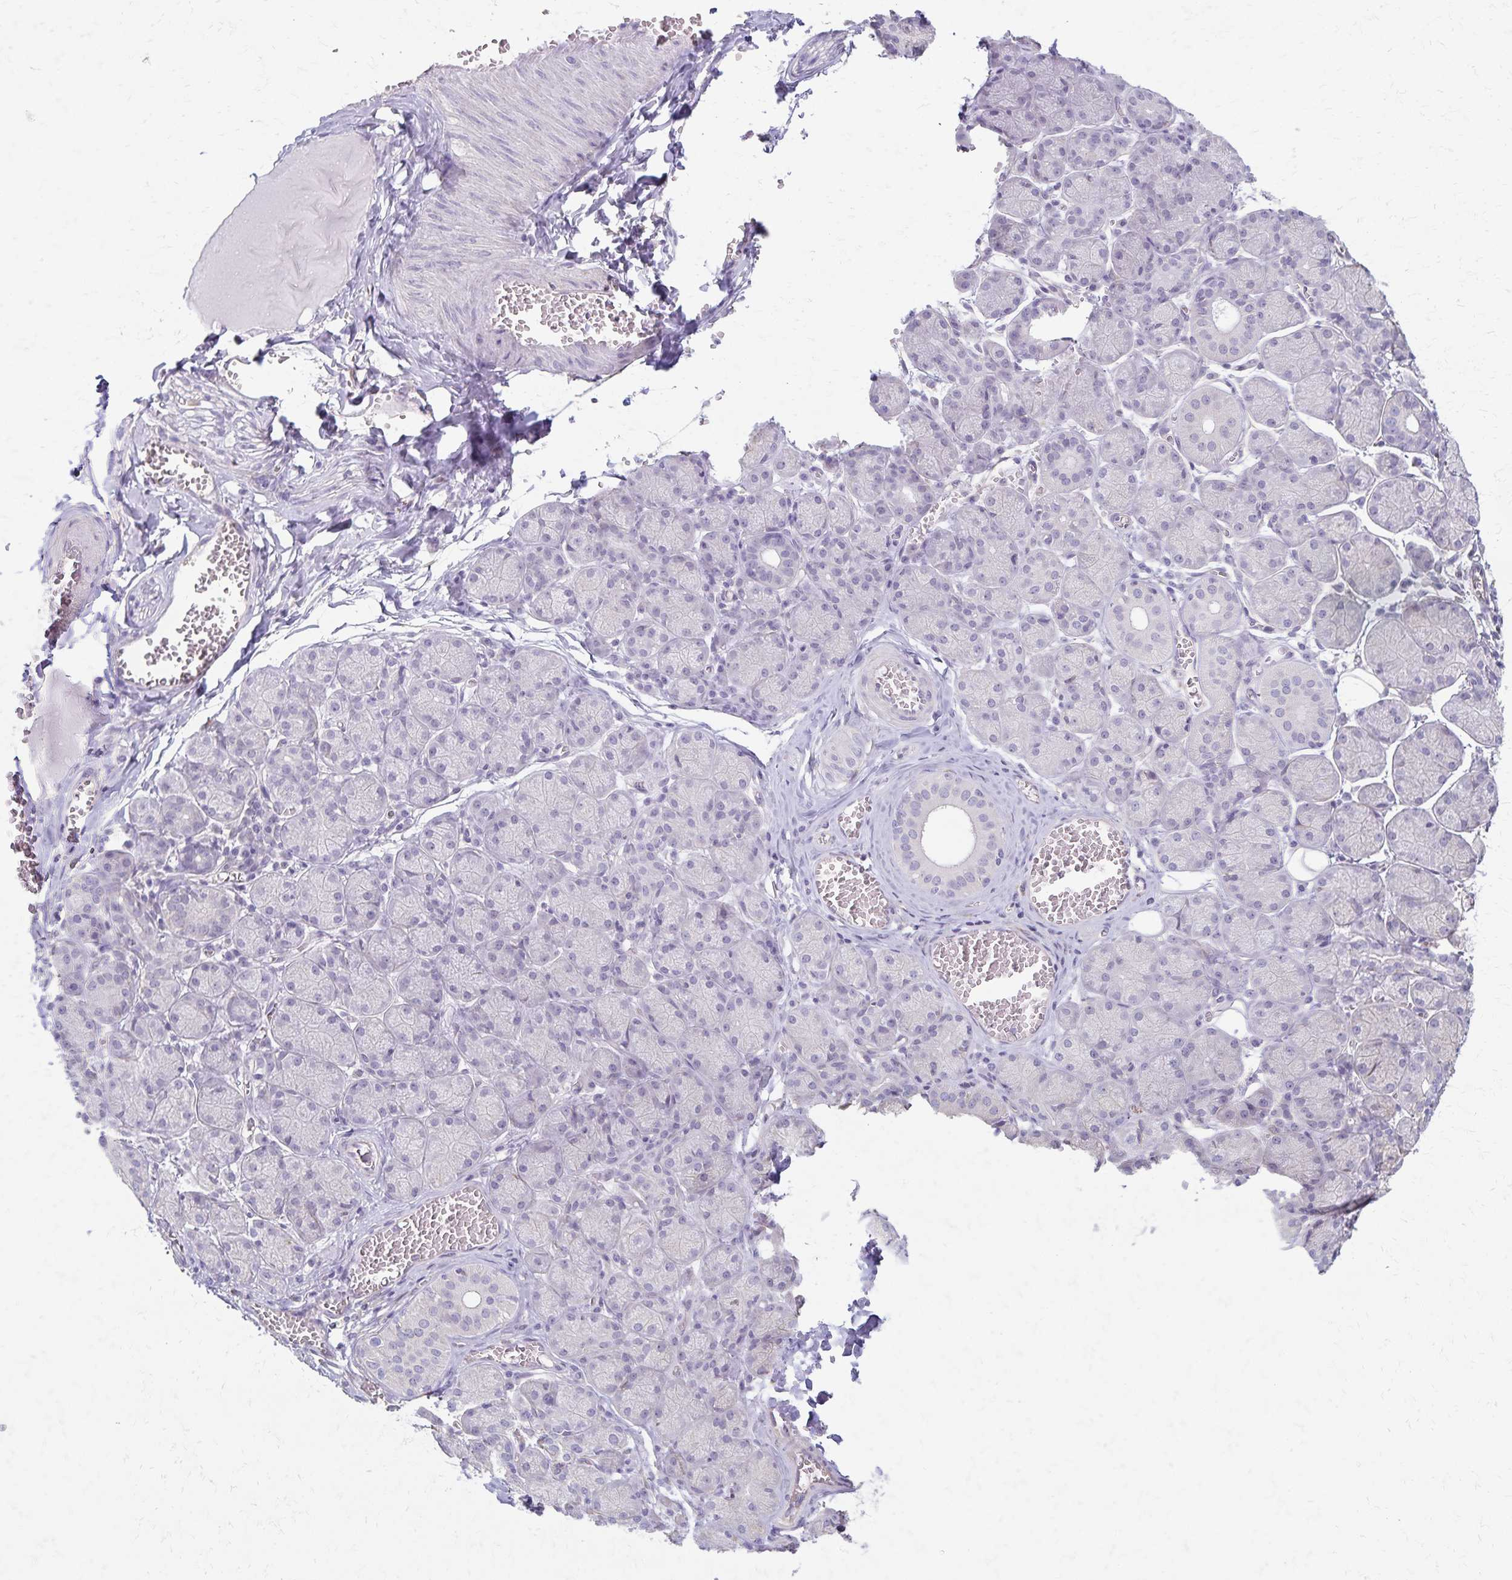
{"staining": {"intensity": "negative", "quantity": "none", "location": "none"}, "tissue": "salivary gland", "cell_type": "Glandular cells", "image_type": "normal", "snomed": [{"axis": "morphology", "description": "Normal tissue, NOS"}, {"axis": "topography", "description": "Salivary gland"}], "caption": "Photomicrograph shows no significant protein staining in glandular cells of benign salivary gland. (DAB immunohistochemistry (IHC), high magnification).", "gene": "KISS1", "patient": {"sex": "female", "age": 24}}